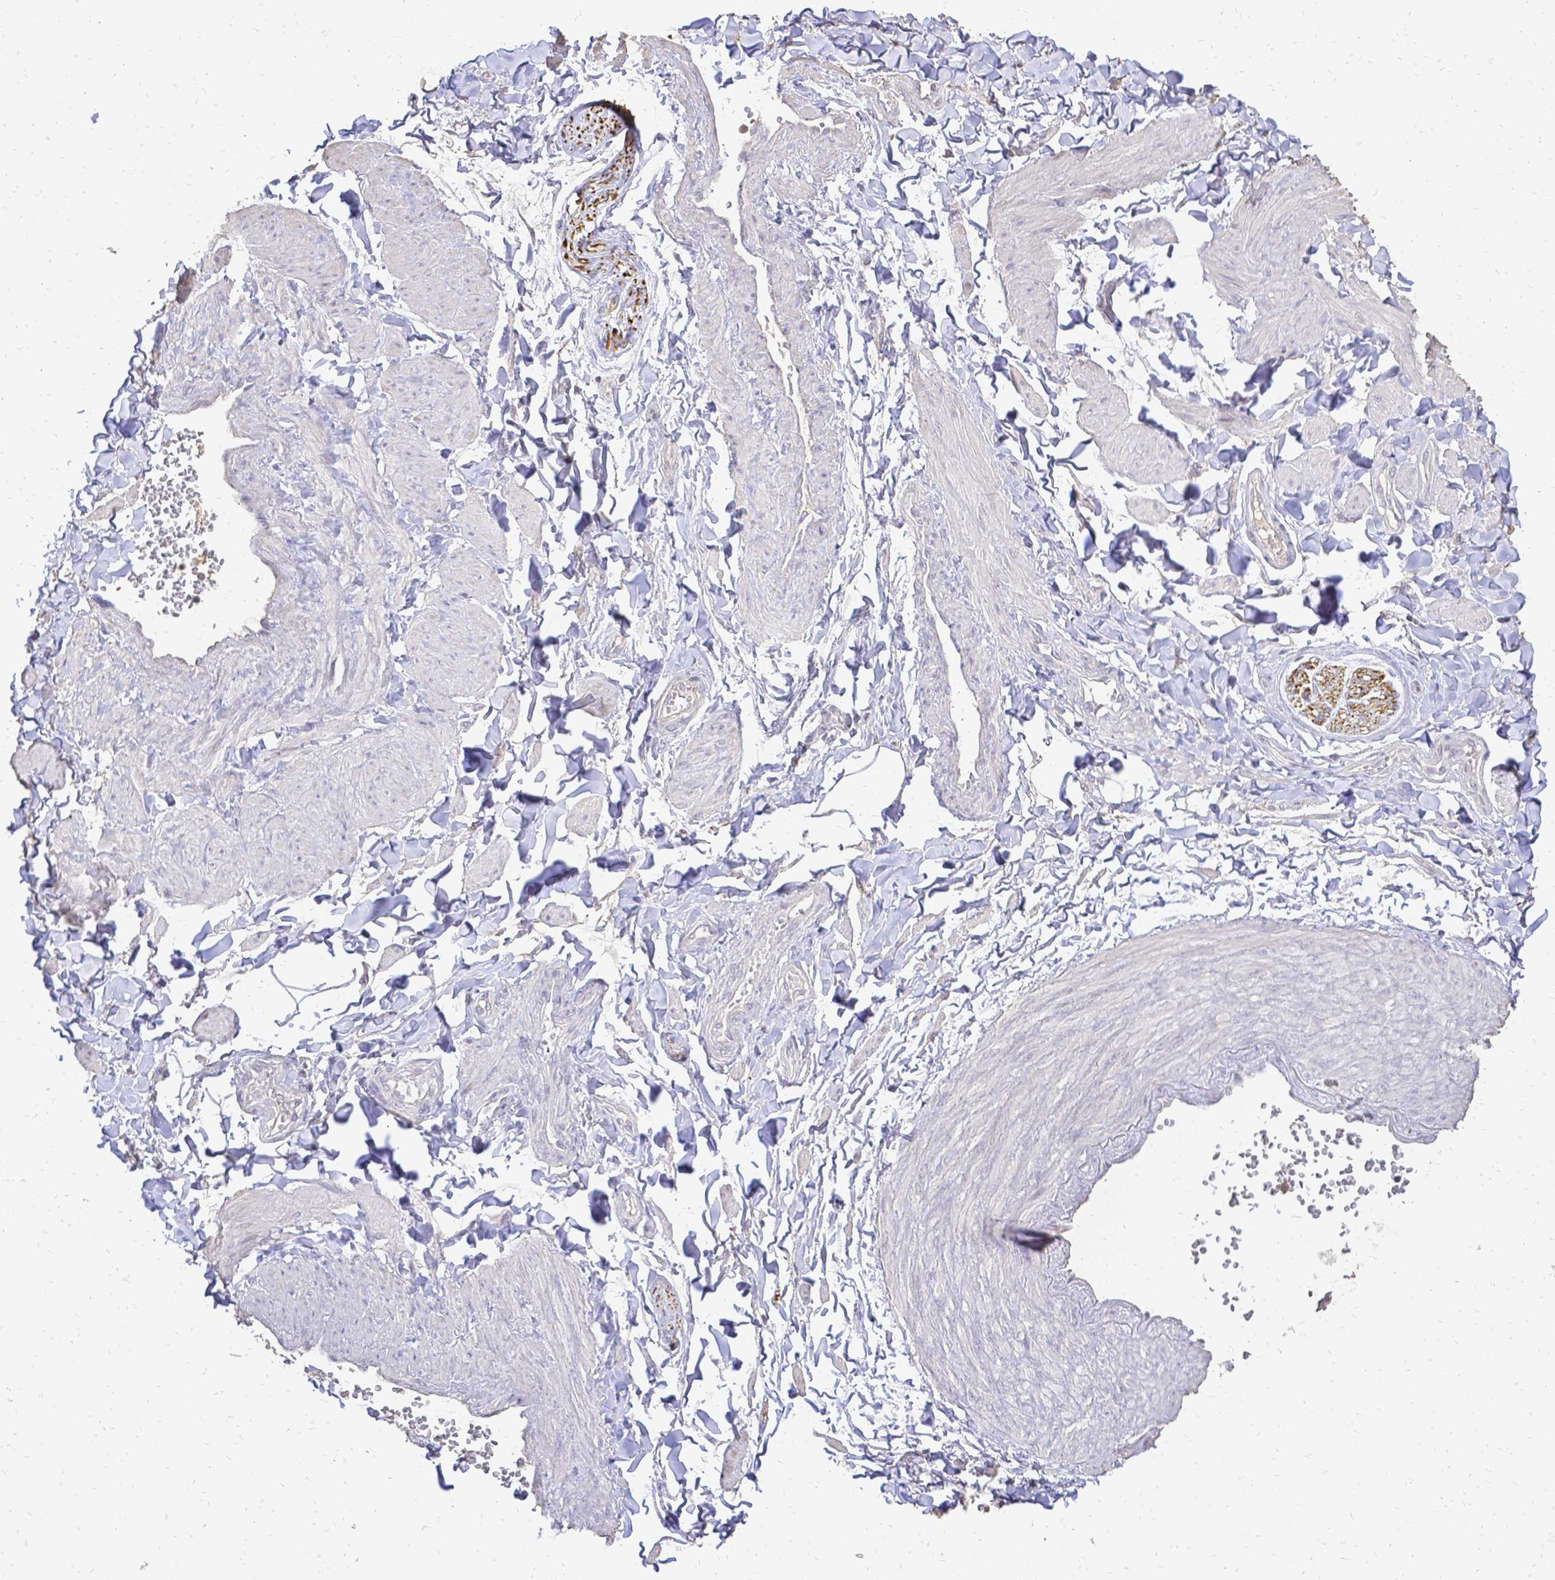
{"staining": {"intensity": "negative", "quantity": "none", "location": "none"}, "tissue": "adipose tissue", "cell_type": "Adipocytes", "image_type": "normal", "snomed": [{"axis": "morphology", "description": "Normal tissue, NOS"}, {"axis": "topography", "description": "Epididymis"}, {"axis": "topography", "description": "Peripheral nerve tissue"}], "caption": "Immunohistochemical staining of normal human adipose tissue exhibits no significant expression in adipocytes. (Stains: DAB (3,3'-diaminobenzidine) immunohistochemistry with hematoxylin counter stain, Microscopy: brightfield microscopy at high magnification).", "gene": "CIB1", "patient": {"sex": "male", "age": 32}}